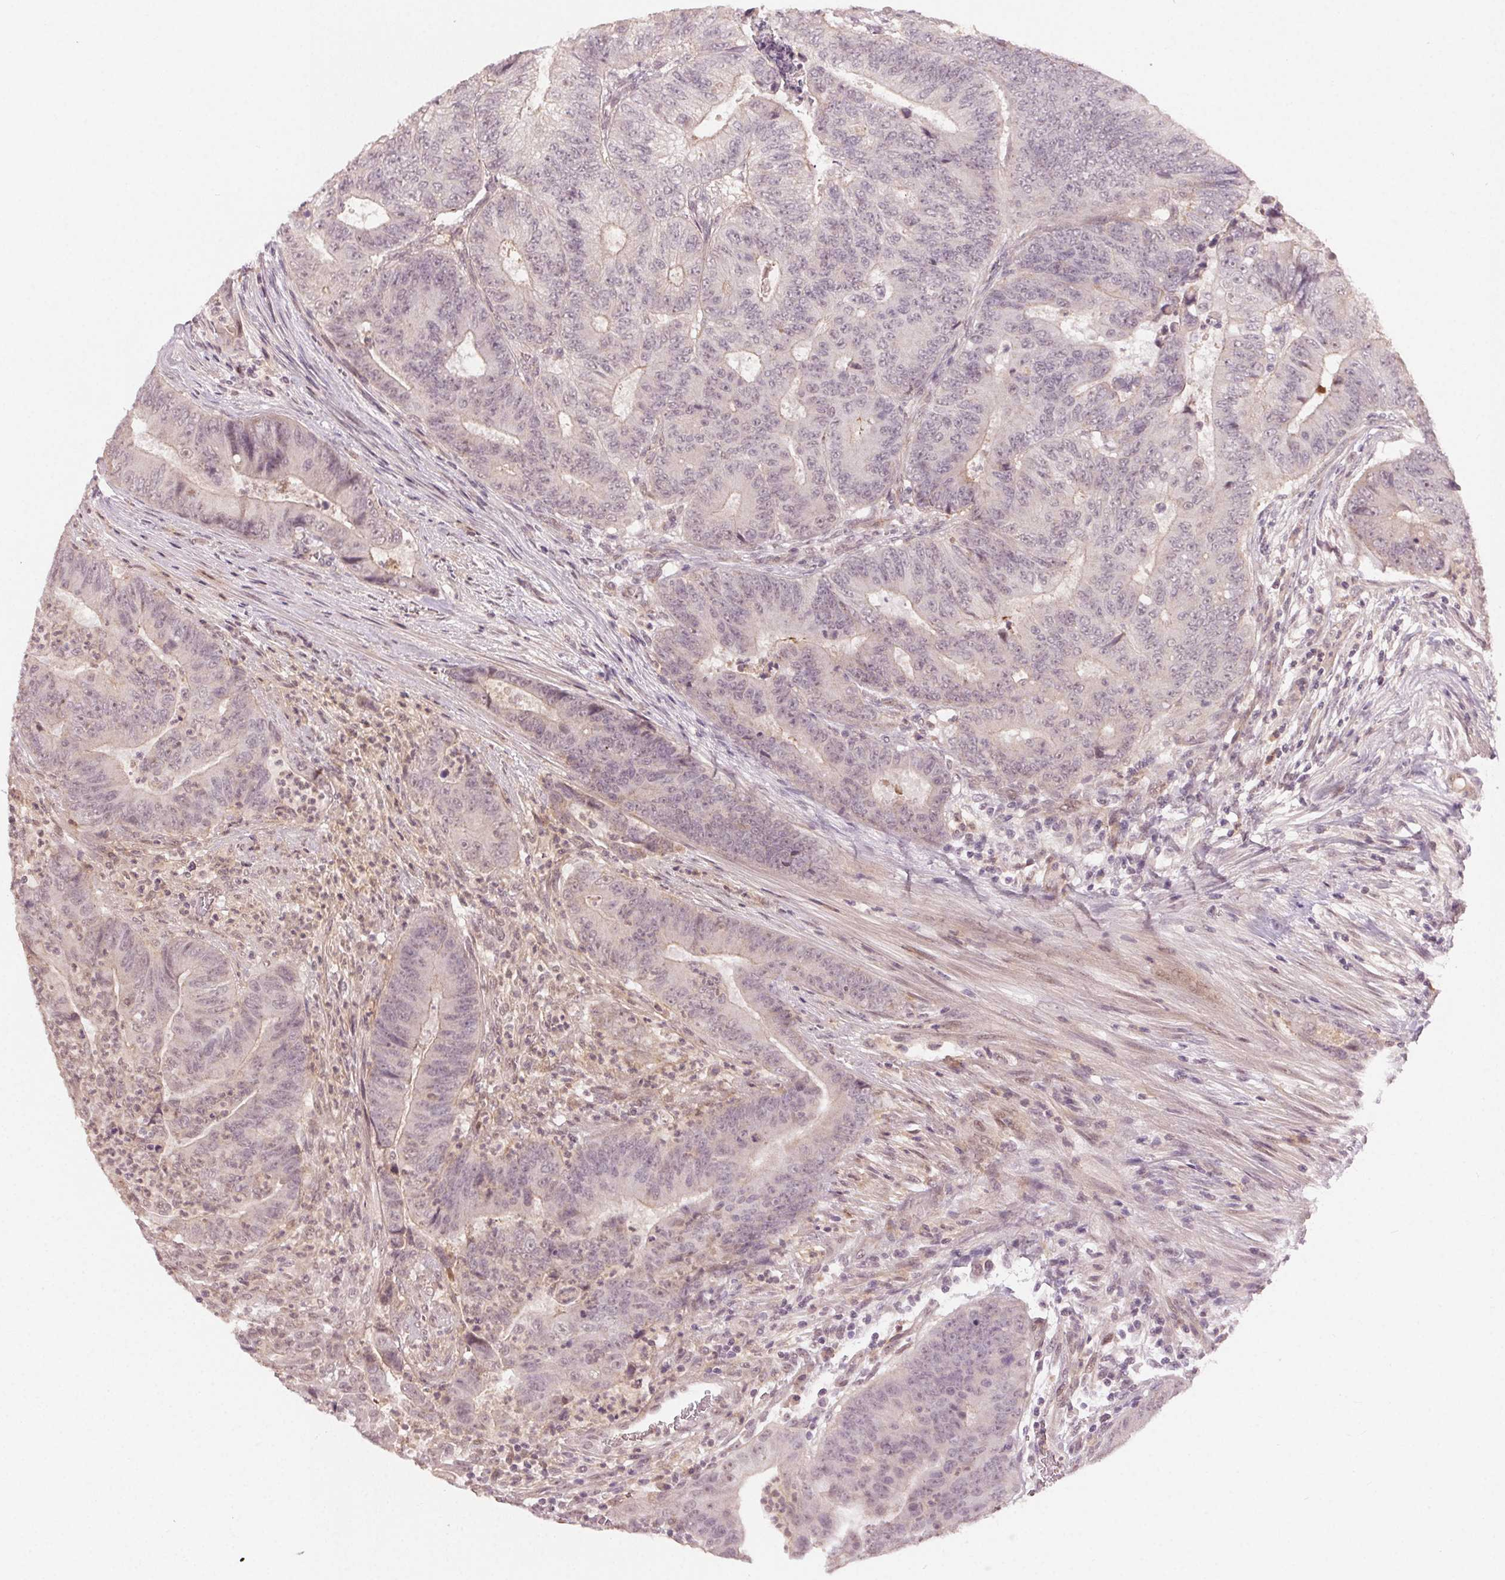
{"staining": {"intensity": "negative", "quantity": "none", "location": "none"}, "tissue": "colorectal cancer", "cell_type": "Tumor cells", "image_type": "cancer", "snomed": [{"axis": "morphology", "description": "Adenocarcinoma, NOS"}, {"axis": "topography", "description": "Colon"}], "caption": "This is an IHC histopathology image of human colorectal cancer (adenocarcinoma). There is no positivity in tumor cells.", "gene": "TUB", "patient": {"sex": "female", "age": 48}}